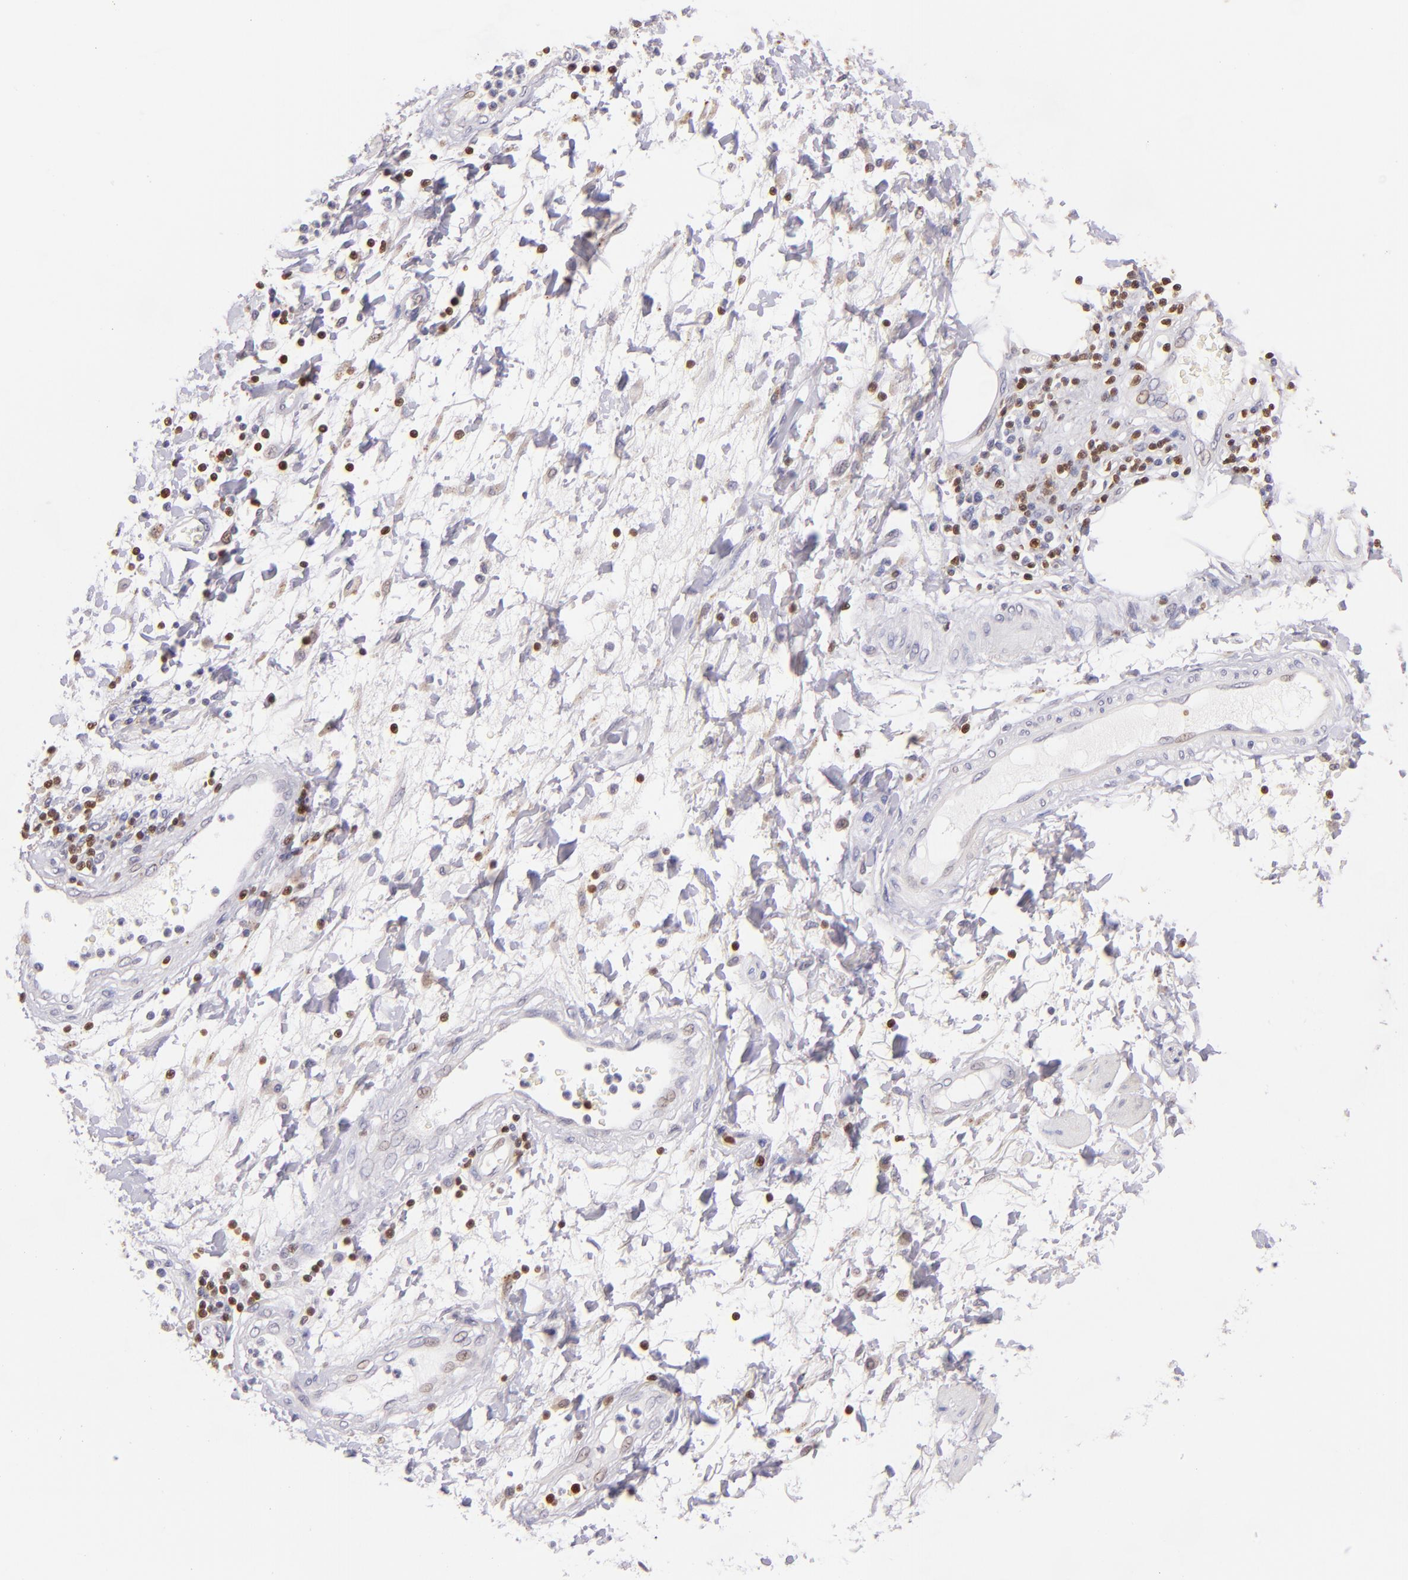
{"staining": {"intensity": "negative", "quantity": "none", "location": "none"}, "tissue": "stomach cancer", "cell_type": "Tumor cells", "image_type": "cancer", "snomed": [{"axis": "morphology", "description": "Adenocarcinoma, NOS"}, {"axis": "topography", "description": "Pancreas"}, {"axis": "topography", "description": "Stomach, upper"}], "caption": "The immunohistochemistry micrograph has no significant expression in tumor cells of stomach adenocarcinoma tissue.", "gene": "ZAP70", "patient": {"sex": "male", "age": 77}}